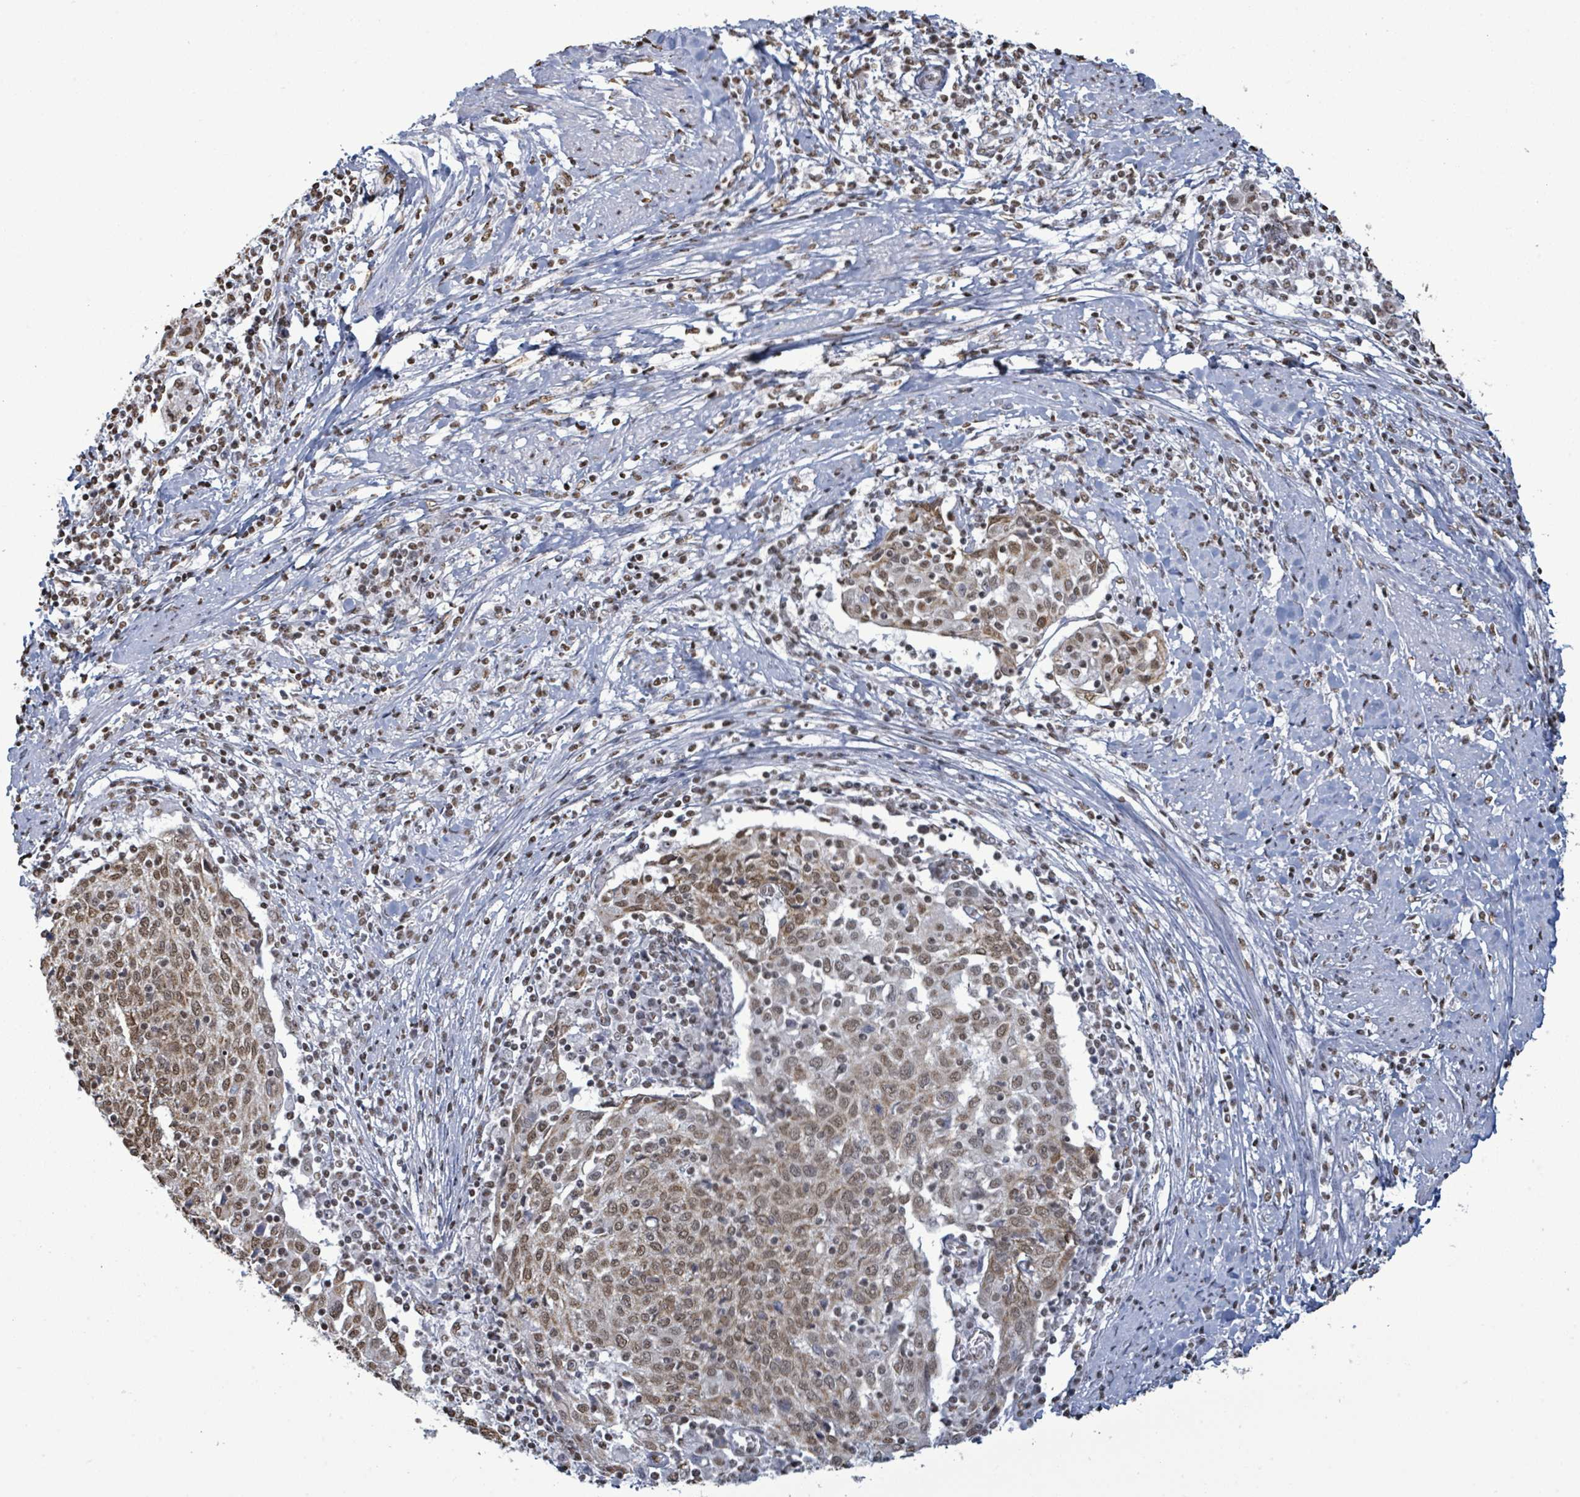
{"staining": {"intensity": "moderate", "quantity": ">75%", "location": "cytoplasmic/membranous,nuclear"}, "tissue": "cervical cancer", "cell_type": "Tumor cells", "image_type": "cancer", "snomed": [{"axis": "morphology", "description": "Squamous cell carcinoma, NOS"}, {"axis": "topography", "description": "Cervix"}], "caption": "Approximately >75% of tumor cells in human cervical cancer (squamous cell carcinoma) display moderate cytoplasmic/membranous and nuclear protein staining as visualized by brown immunohistochemical staining.", "gene": "SAMD14", "patient": {"sex": "female", "age": 52}}